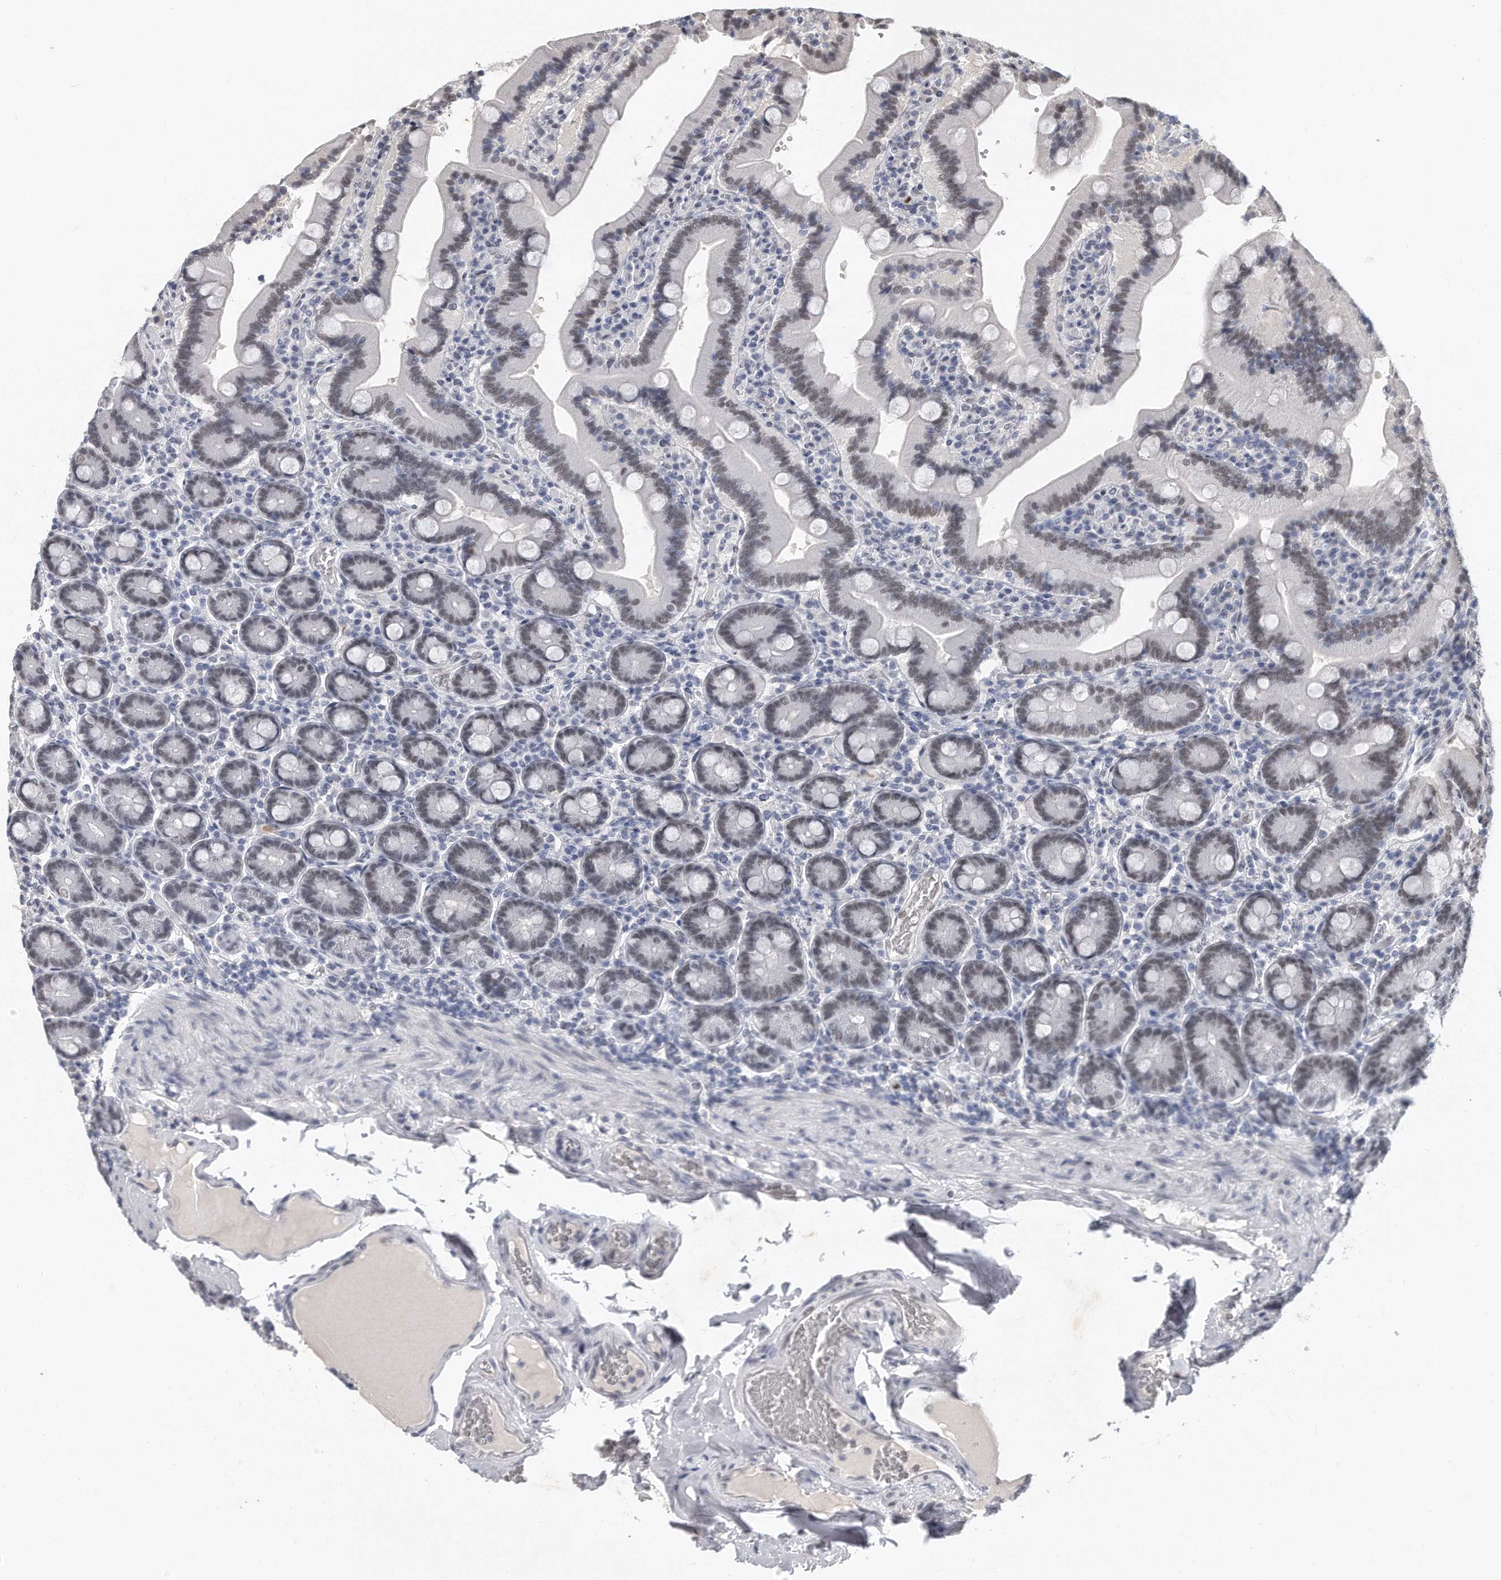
{"staining": {"intensity": "moderate", "quantity": "25%-75%", "location": "nuclear"}, "tissue": "duodenum", "cell_type": "Glandular cells", "image_type": "normal", "snomed": [{"axis": "morphology", "description": "Normal tissue, NOS"}, {"axis": "topography", "description": "Duodenum"}], "caption": "Immunohistochemistry (IHC) photomicrograph of benign duodenum: duodenum stained using immunohistochemistry (IHC) reveals medium levels of moderate protein expression localized specifically in the nuclear of glandular cells, appearing as a nuclear brown color.", "gene": "CTBP2", "patient": {"sex": "female", "age": 62}}